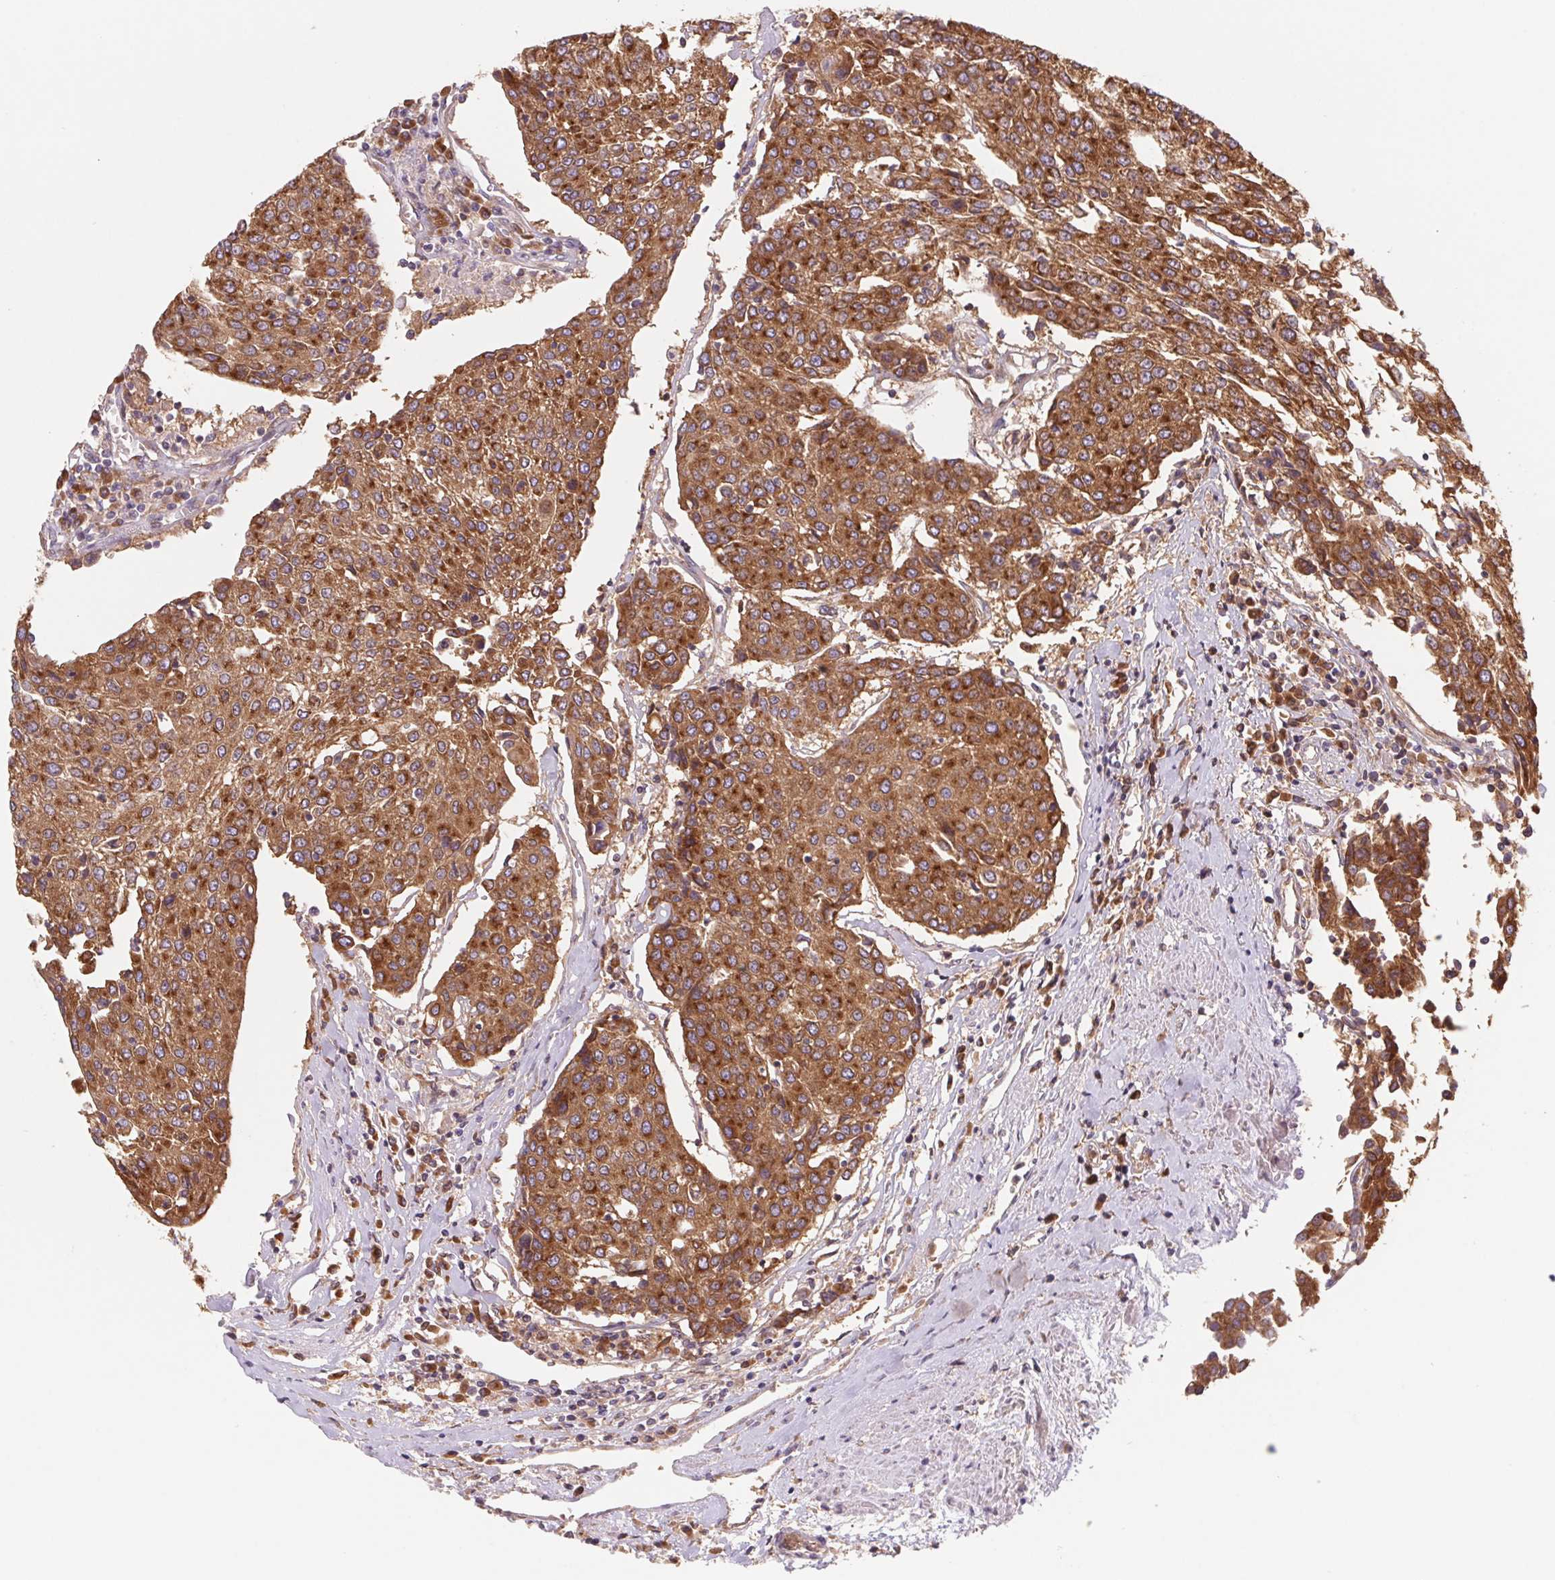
{"staining": {"intensity": "strong", "quantity": ">75%", "location": "cytoplasmic/membranous"}, "tissue": "urothelial cancer", "cell_type": "Tumor cells", "image_type": "cancer", "snomed": [{"axis": "morphology", "description": "Urothelial carcinoma, High grade"}, {"axis": "topography", "description": "Urinary bladder"}], "caption": "Strong cytoplasmic/membranous protein positivity is appreciated in about >75% of tumor cells in urothelial cancer. (DAB (3,3'-diaminobenzidine) IHC, brown staining for protein, blue staining for nuclei).", "gene": "RAB1A", "patient": {"sex": "female", "age": 85}}